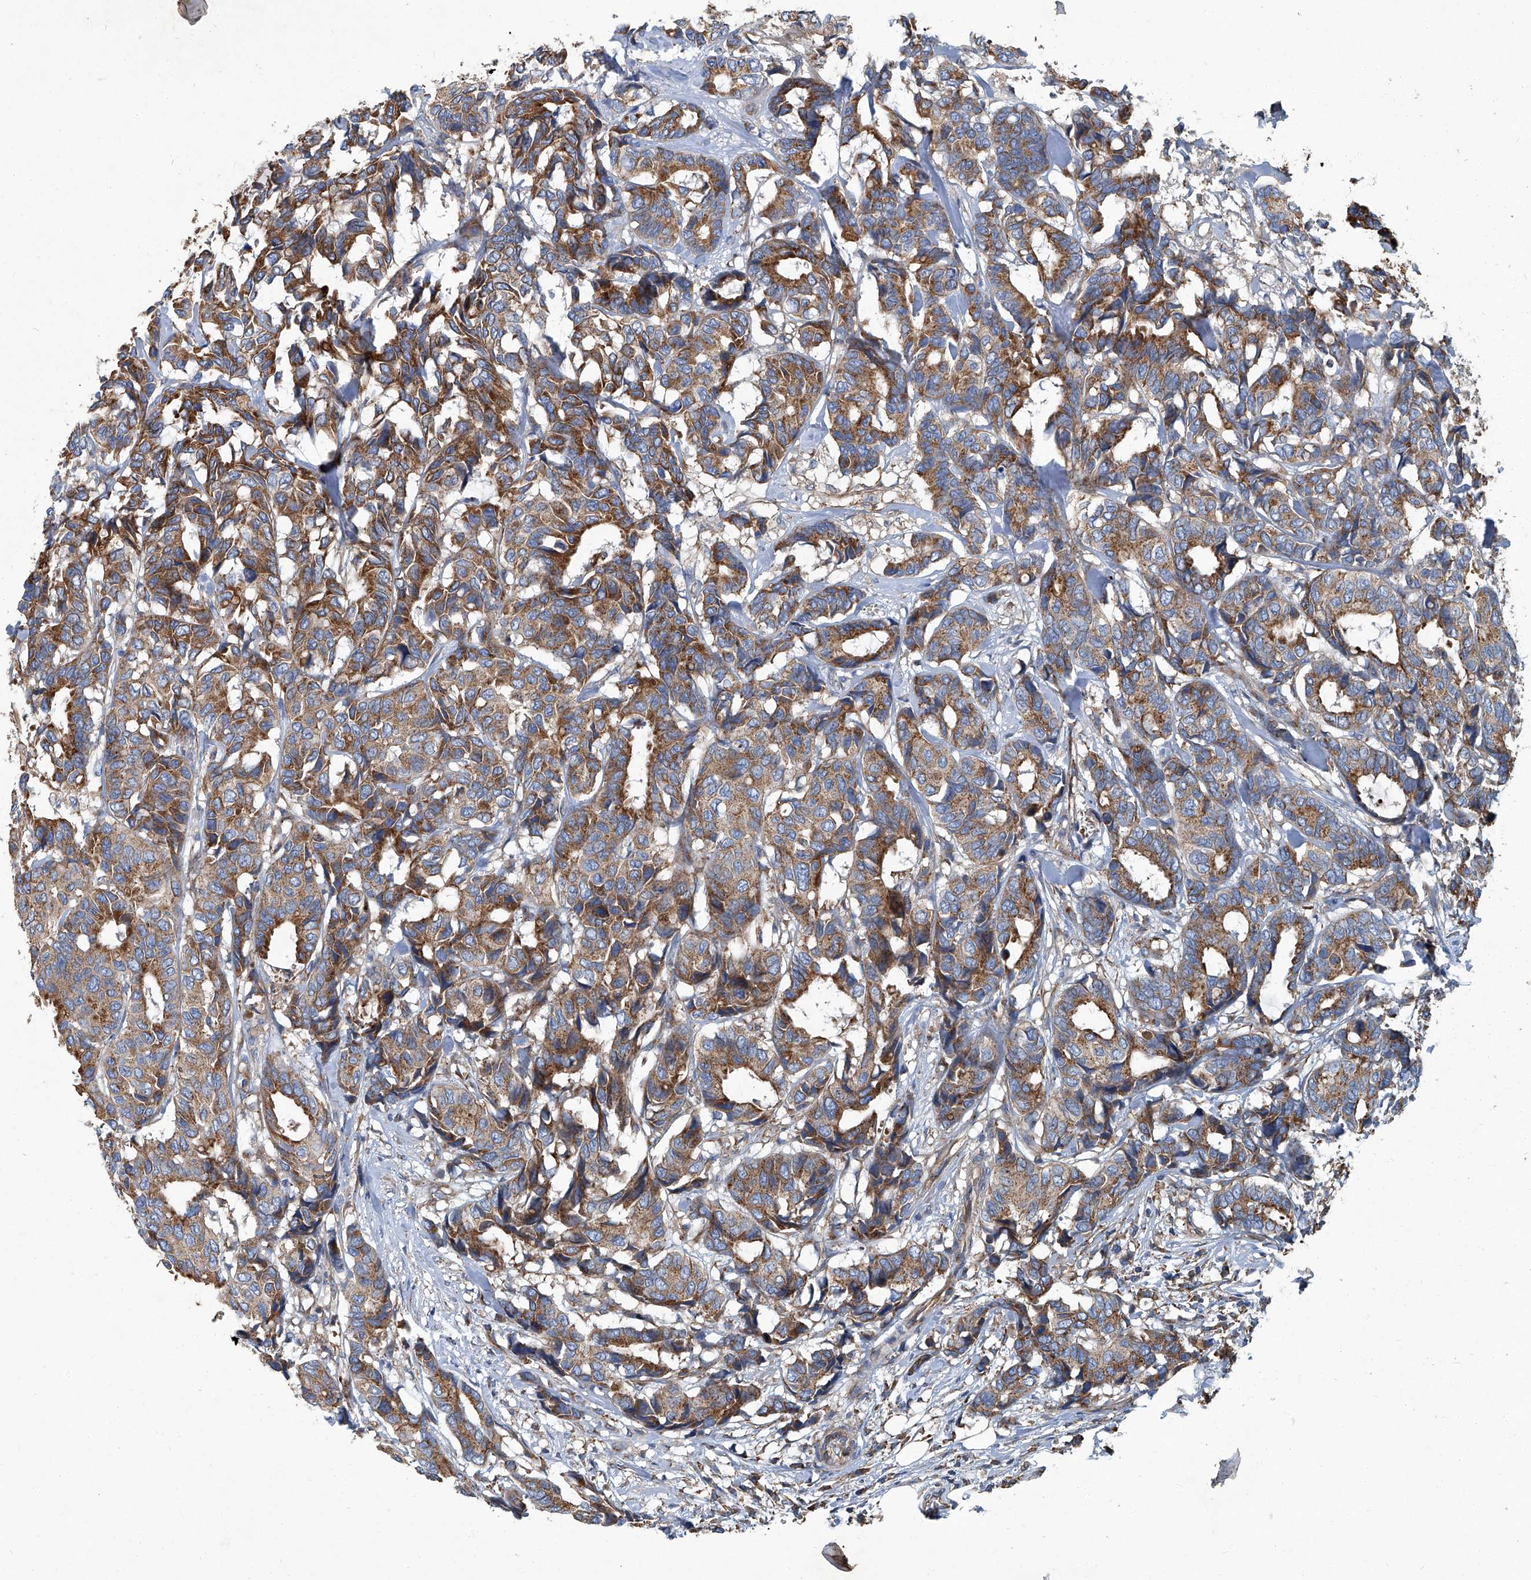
{"staining": {"intensity": "moderate", "quantity": ">75%", "location": "cytoplasmic/membranous"}, "tissue": "breast cancer", "cell_type": "Tumor cells", "image_type": "cancer", "snomed": [{"axis": "morphology", "description": "Duct carcinoma"}, {"axis": "topography", "description": "Breast"}], "caption": "A medium amount of moderate cytoplasmic/membranous positivity is identified in approximately >75% of tumor cells in intraductal carcinoma (breast) tissue.", "gene": "PIGH", "patient": {"sex": "female", "age": 87}}